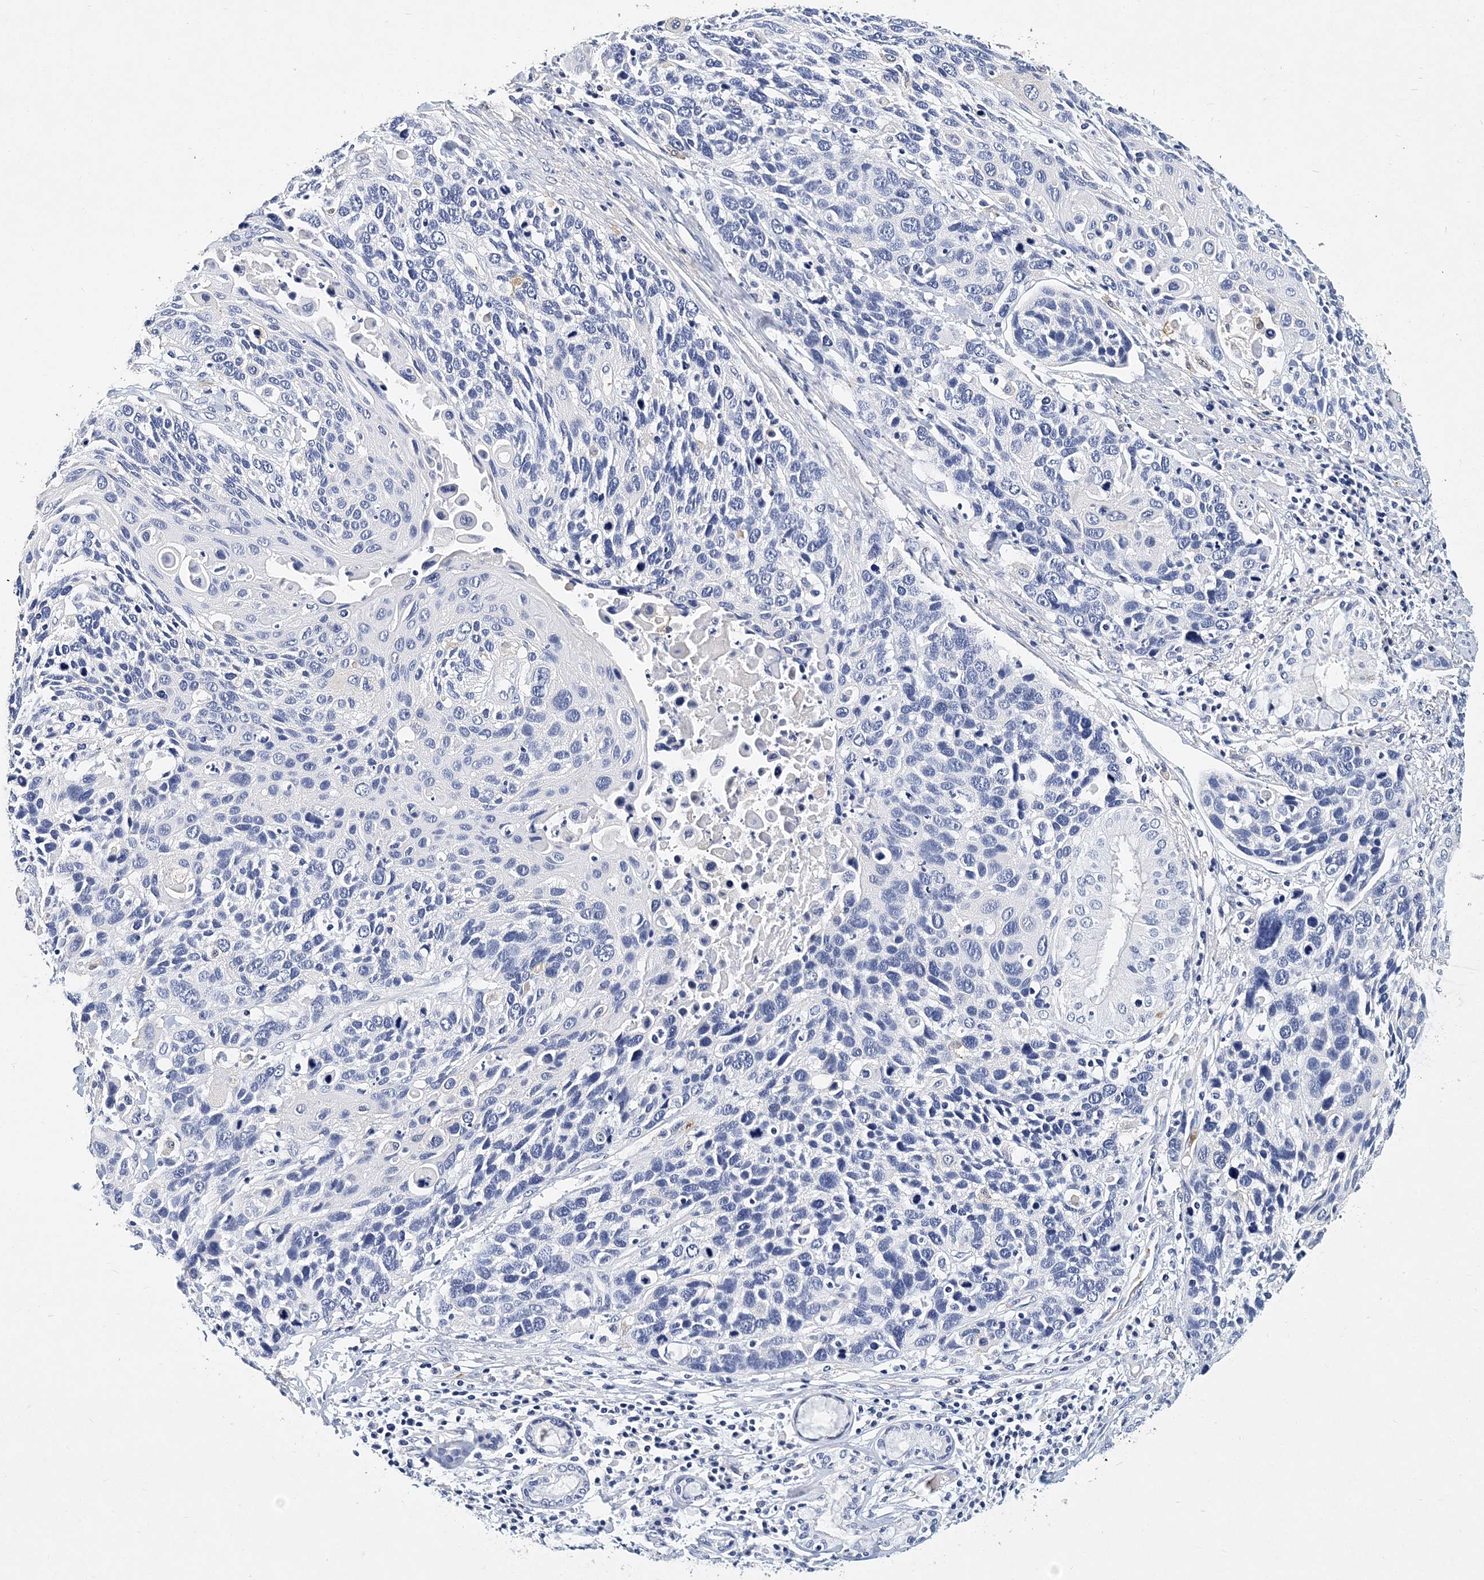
{"staining": {"intensity": "negative", "quantity": "none", "location": "none"}, "tissue": "lung cancer", "cell_type": "Tumor cells", "image_type": "cancer", "snomed": [{"axis": "morphology", "description": "Squamous cell carcinoma, NOS"}, {"axis": "topography", "description": "Lung"}], "caption": "Photomicrograph shows no protein positivity in tumor cells of squamous cell carcinoma (lung) tissue.", "gene": "ITGA2B", "patient": {"sex": "male", "age": 66}}